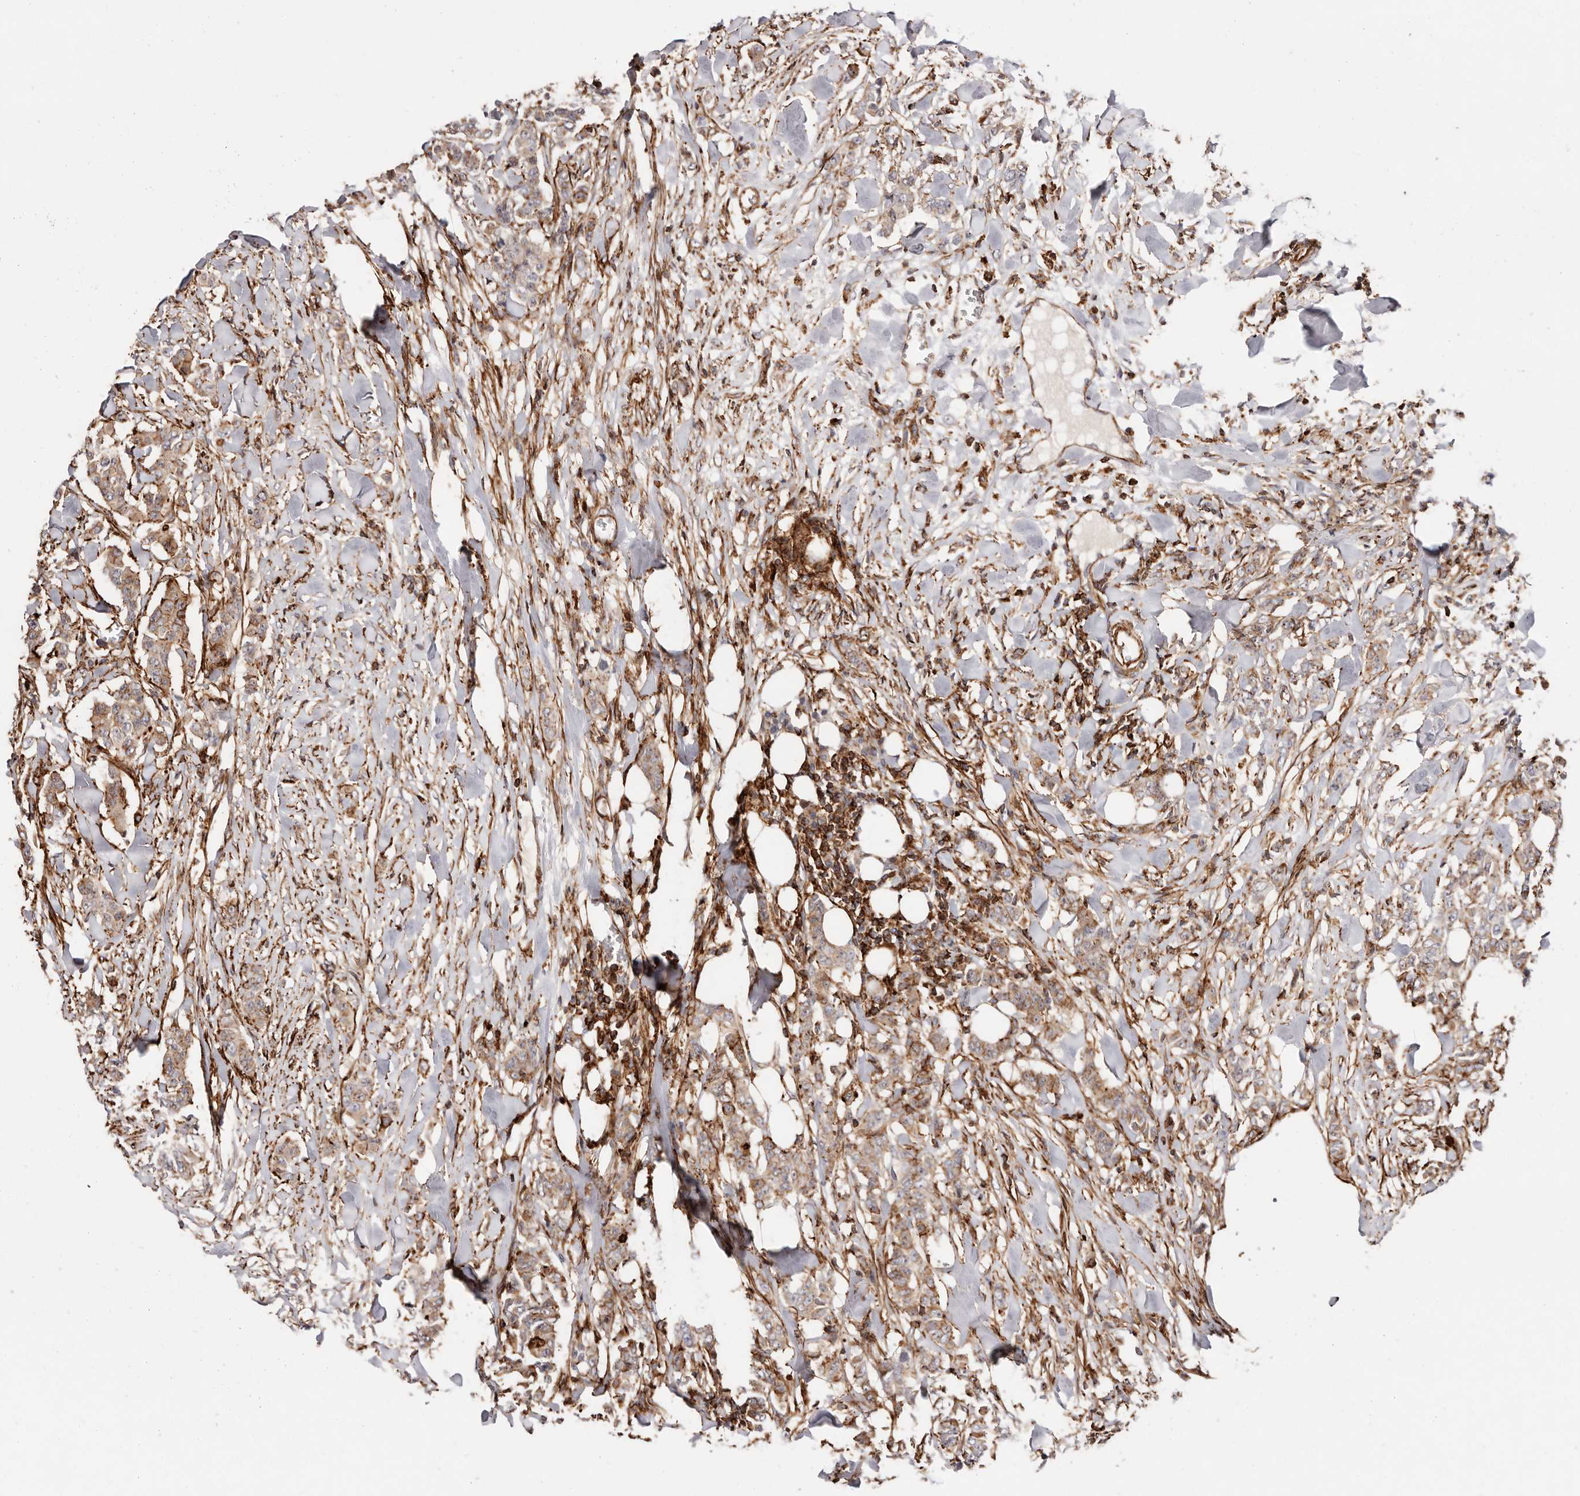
{"staining": {"intensity": "weak", "quantity": ">75%", "location": "cytoplasmic/membranous"}, "tissue": "breast cancer", "cell_type": "Tumor cells", "image_type": "cancer", "snomed": [{"axis": "morphology", "description": "Duct carcinoma"}, {"axis": "topography", "description": "Breast"}], "caption": "A histopathology image of breast intraductal carcinoma stained for a protein reveals weak cytoplasmic/membranous brown staining in tumor cells.", "gene": "PTPN22", "patient": {"sex": "female", "age": 40}}